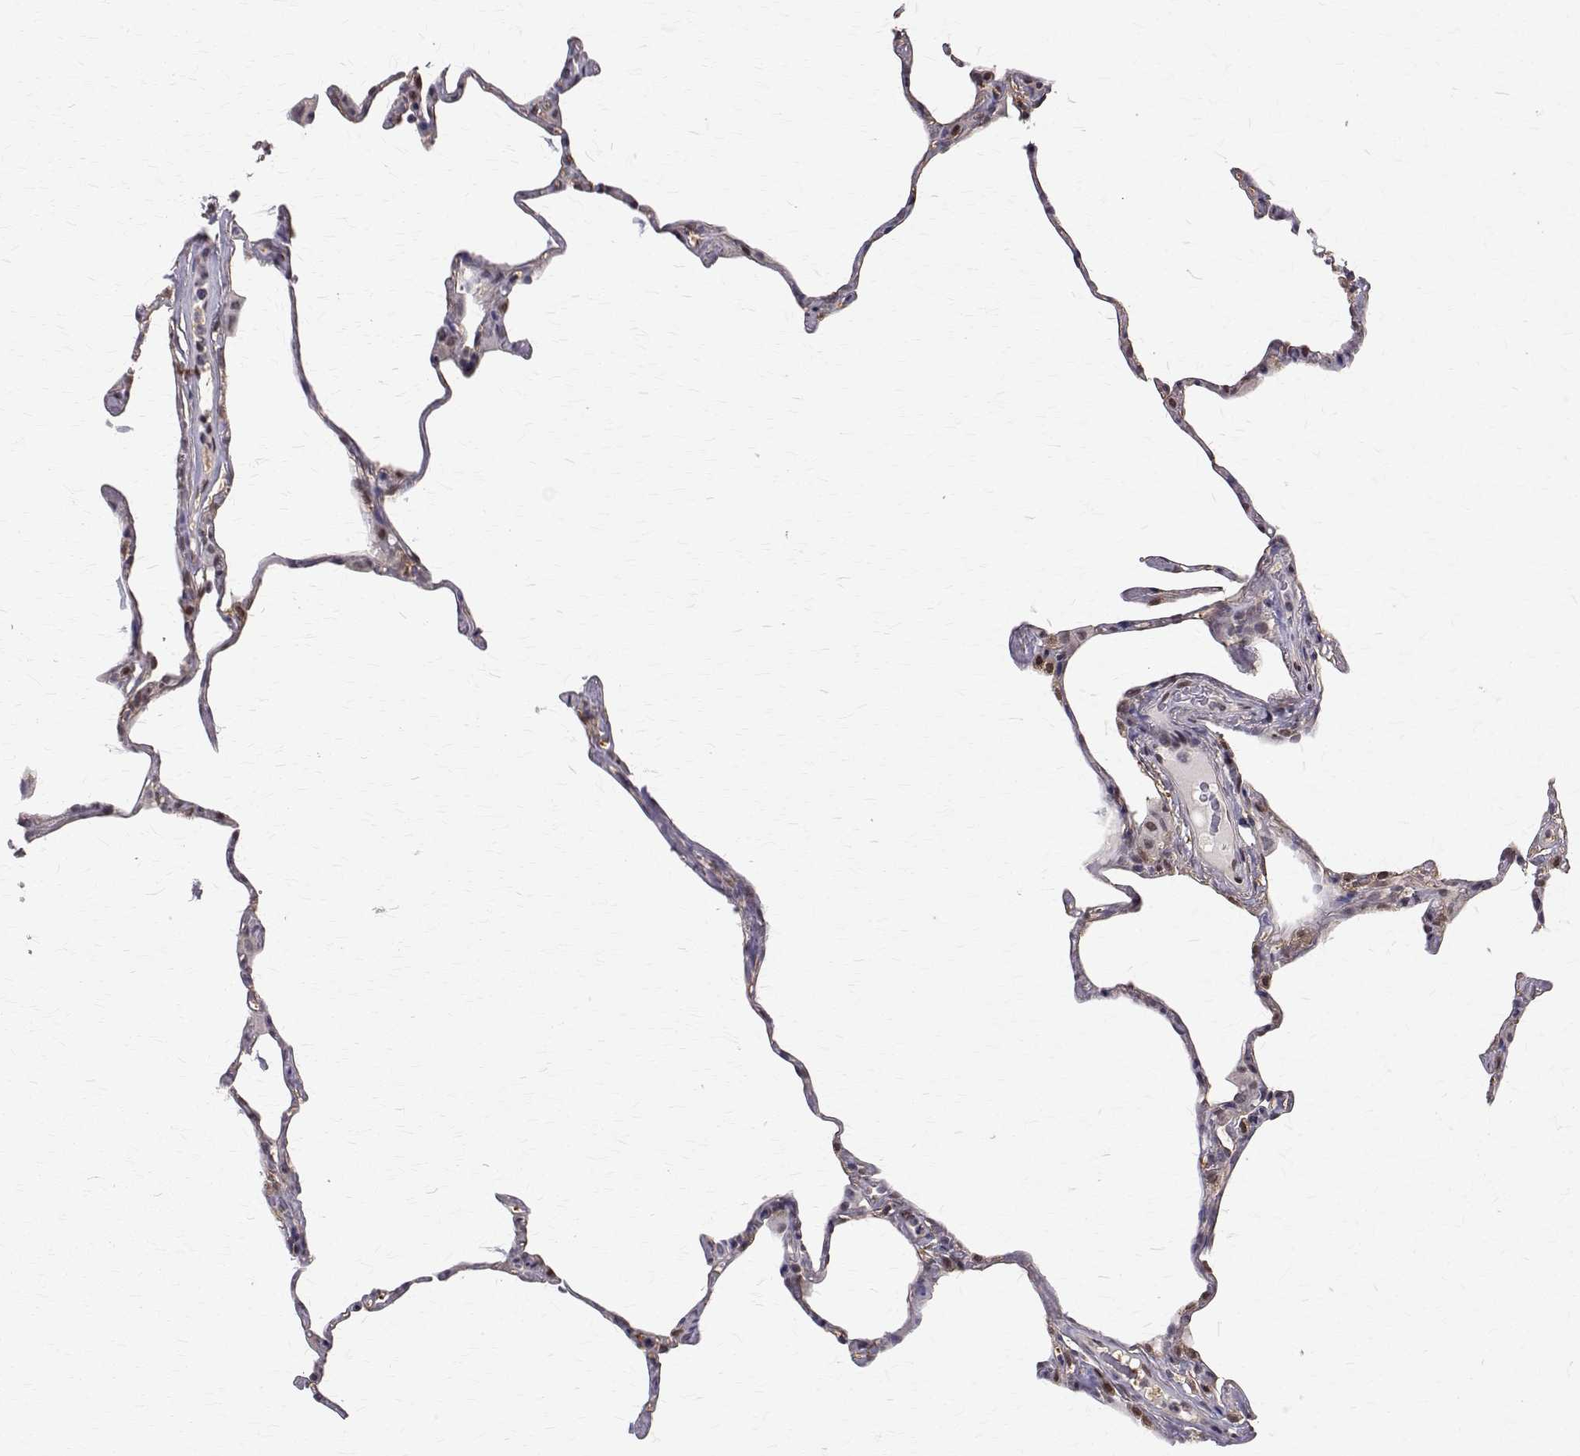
{"staining": {"intensity": "weak", "quantity": "<25%", "location": "nuclear"}, "tissue": "lung", "cell_type": "Alveolar cells", "image_type": "normal", "snomed": [{"axis": "morphology", "description": "Normal tissue, NOS"}, {"axis": "topography", "description": "Lung"}], "caption": "This is an immunohistochemistry (IHC) micrograph of benign lung. There is no positivity in alveolar cells.", "gene": "NIF3L1", "patient": {"sex": "male", "age": 65}}